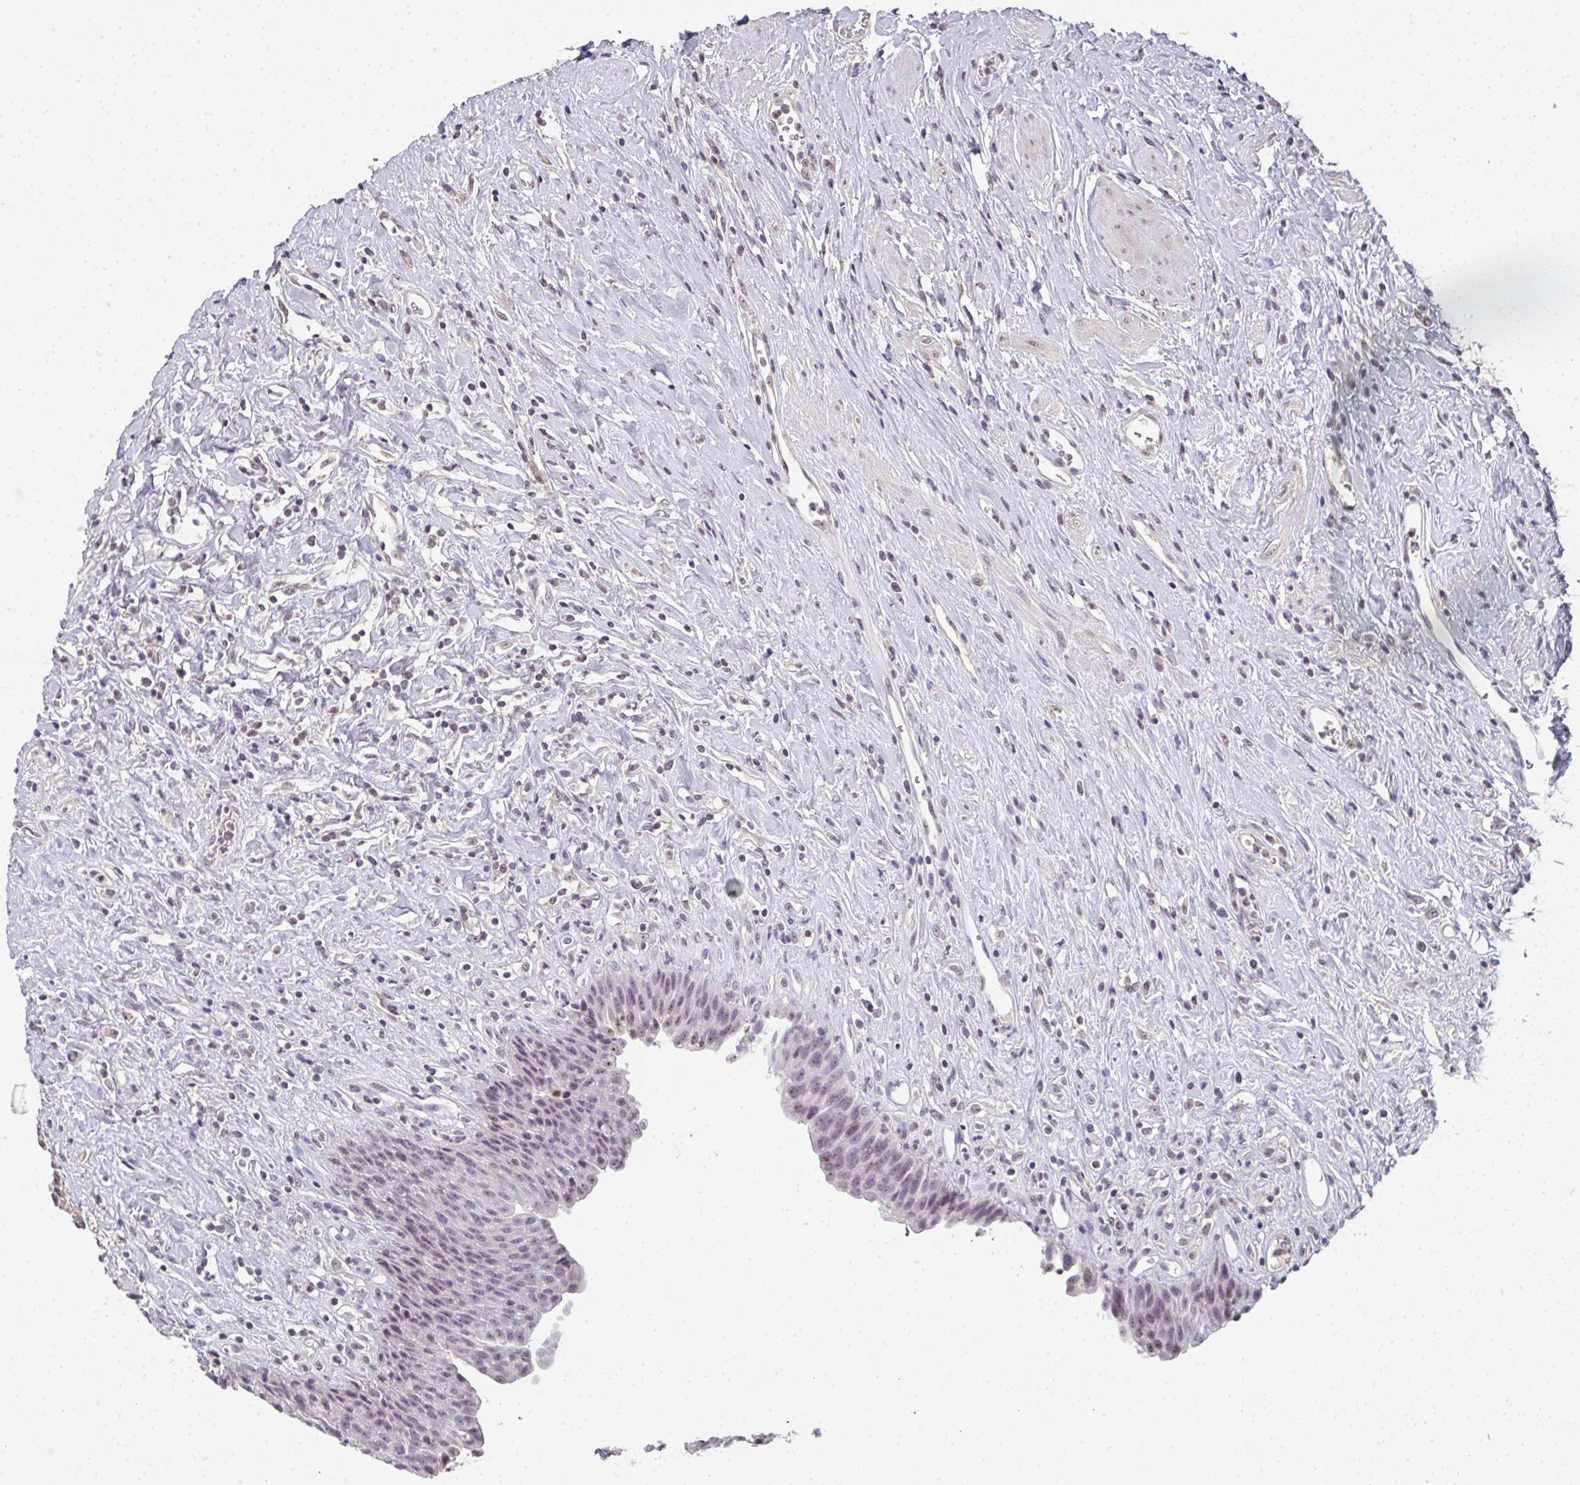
{"staining": {"intensity": "moderate", "quantity": "25%-75%", "location": "nuclear"}, "tissue": "urinary bladder", "cell_type": "Urothelial cells", "image_type": "normal", "snomed": [{"axis": "morphology", "description": "Normal tissue, NOS"}, {"axis": "topography", "description": "Urinary bladder"}], "caption": "An immunohistochemistry photomicrograph of unremarkable tissue is shown. Protein staining in brown labels moderate nuclear positivity in urinary bladder within urothelial cells. (Stains: DAB in brown, nuclei in blue, Microscopy: brightfield microscopy at high magnification).", "gene": "DKC1", "patient": {"sex": "female", "age": 56}}